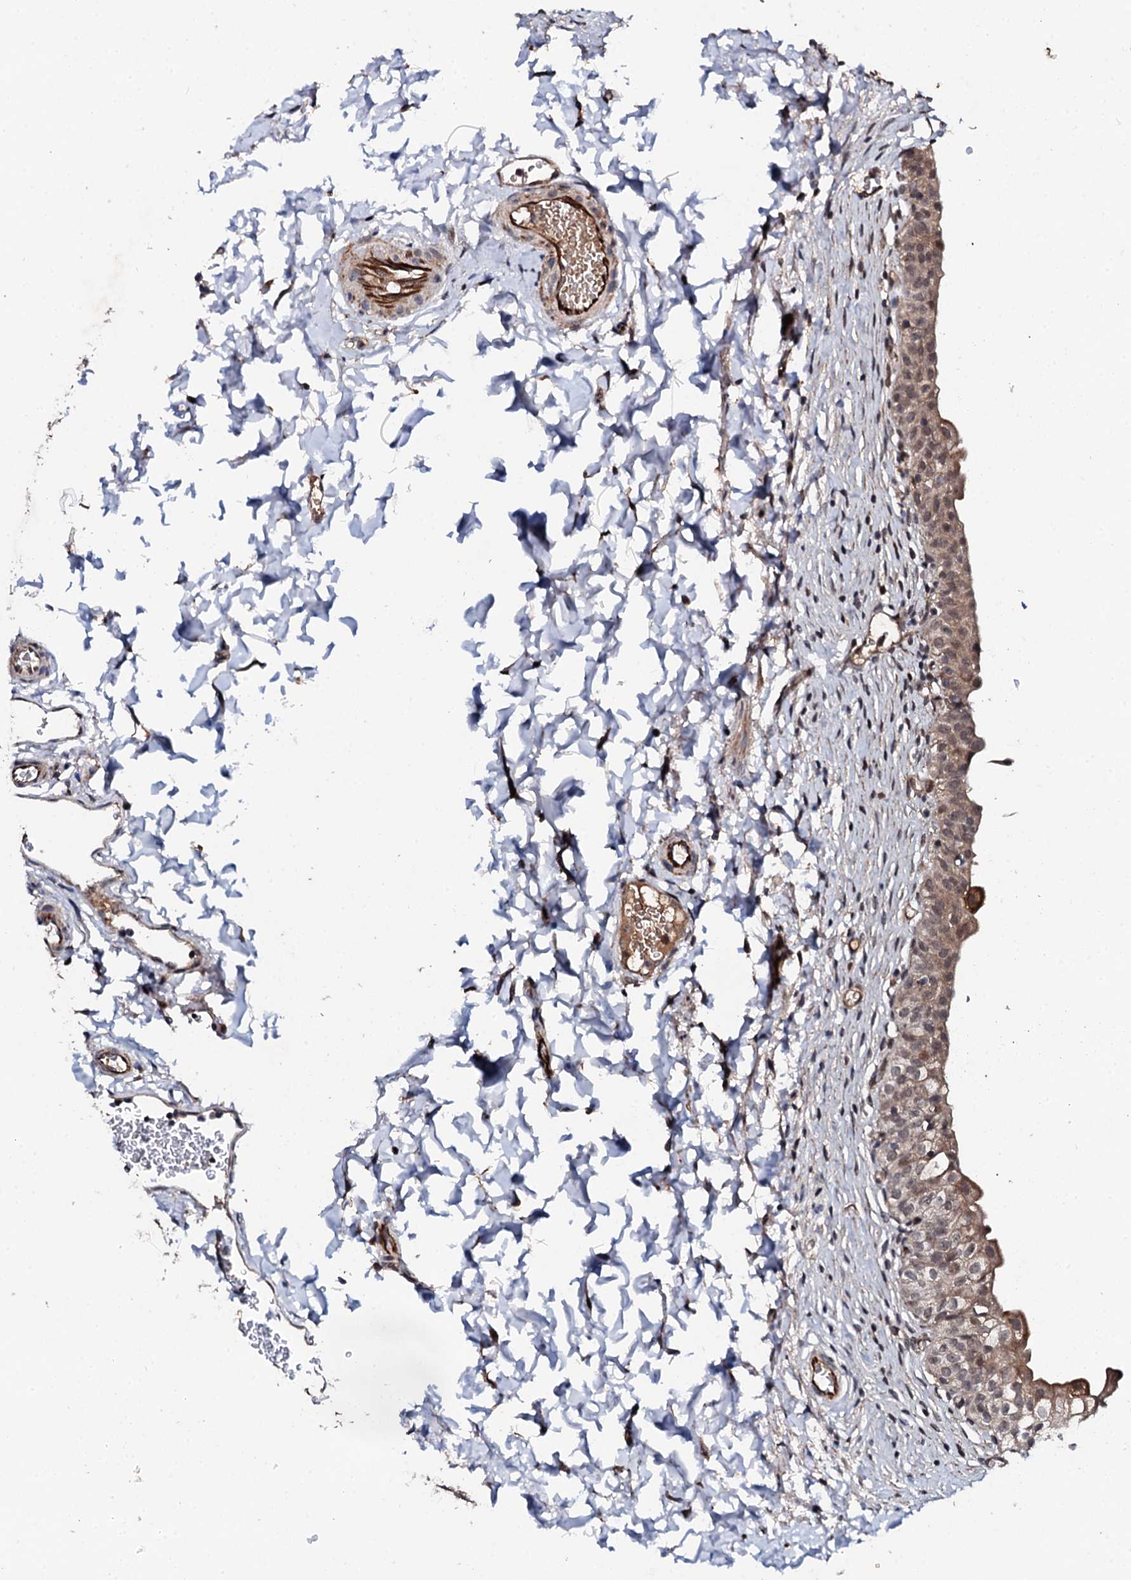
{"staining": {"intensity": "weak", "quantity": ">75%", "location": "cytoplasmic/membranous,nuclear"}, "tissue": "urinary bladder", "cell_type": "Urothelial cells", "image_type": "normal", "snomed": [{"axis": "morphology", "description": "Normal tissue, NOS"}, {"axis": "topography", "description": "Urinary bladder"}], "caption": "Urothelial cells show low levels of weak cytoplasmic/membranous,nuclear positivity in about >75% of cells in benign urinary bladder. The protein is stained brown, and the nuclei are stained in blue (DAB (3,3'-diaminobenzidine) IHC with brightfield microscopy, high magnification).", "gene": "FAM111A", "patient": {"sex": "male", "age": 55}}